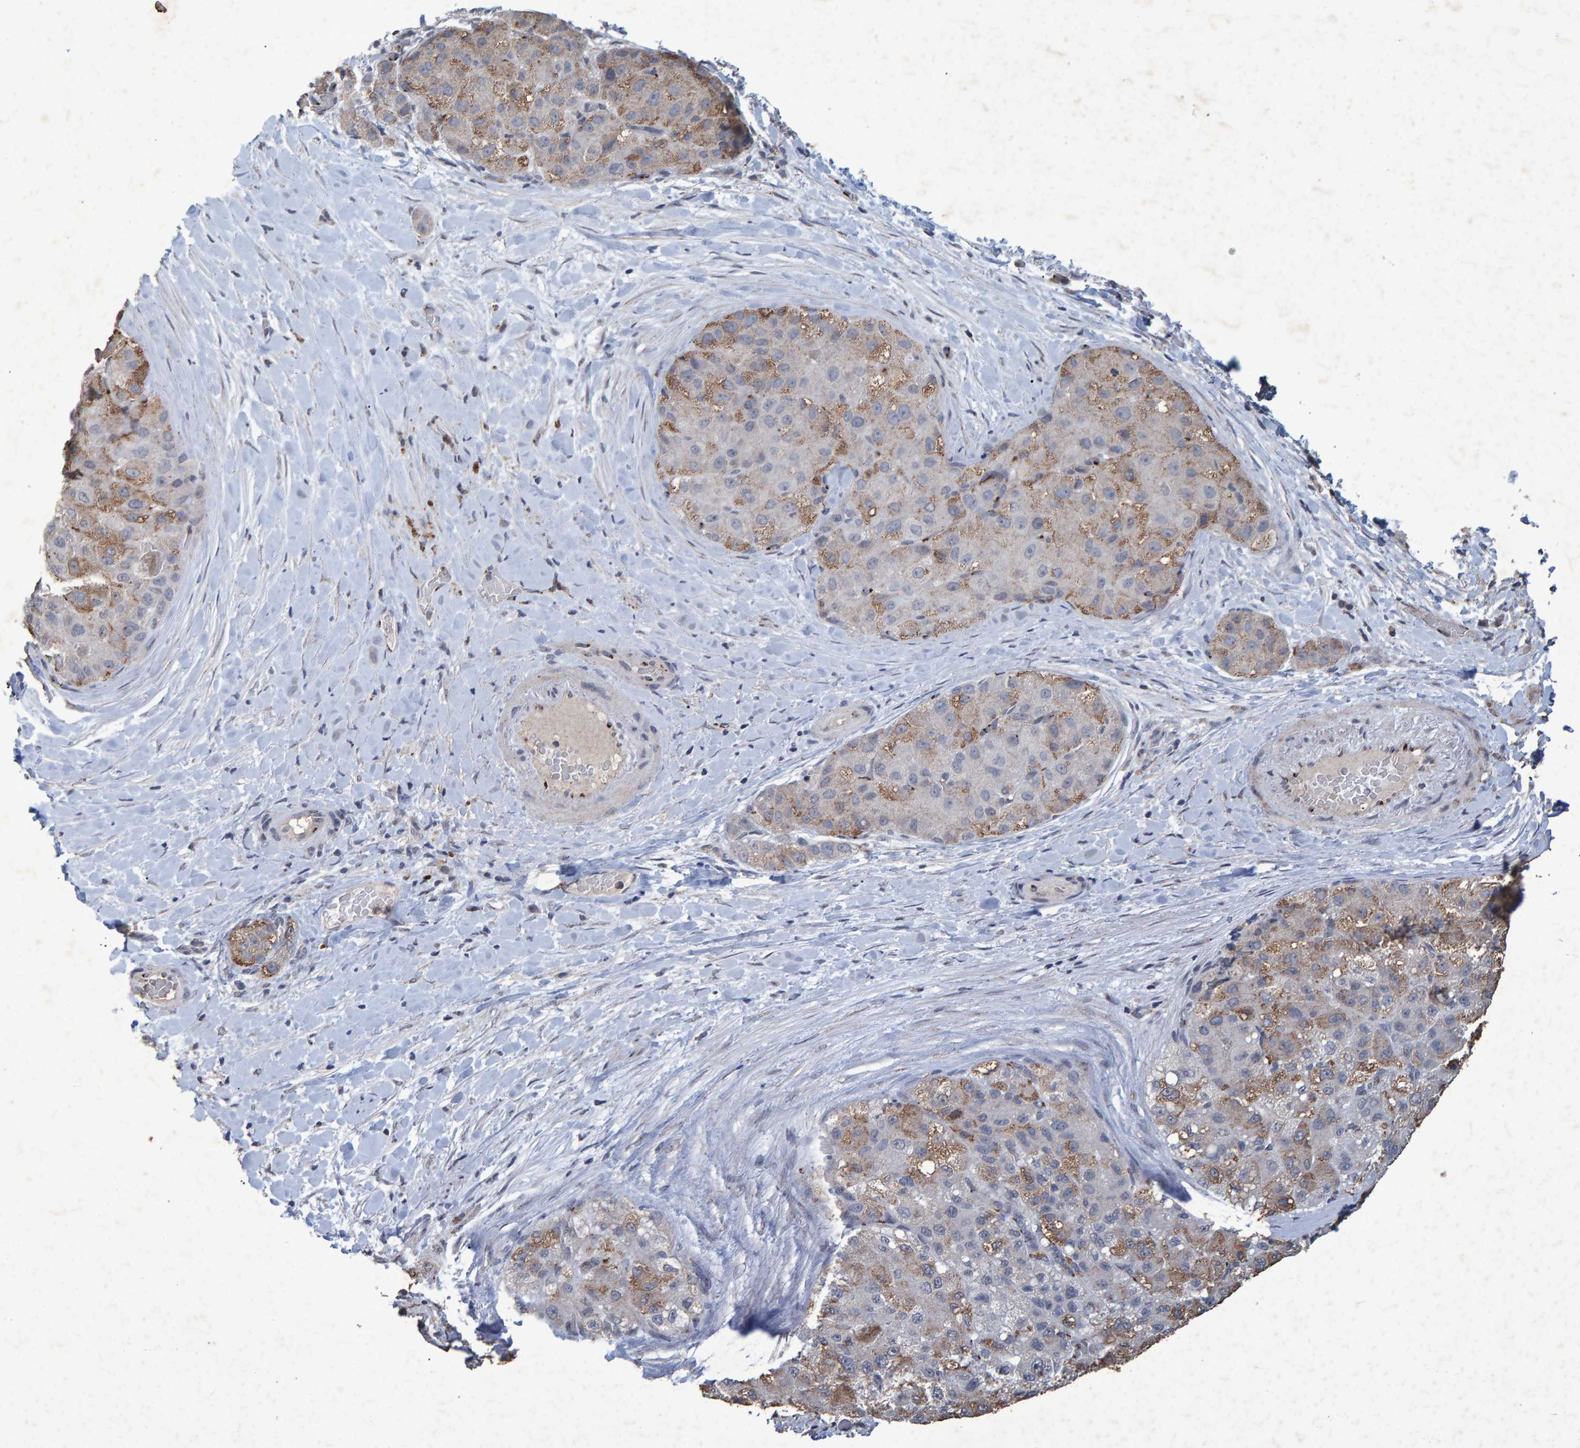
{"staining": {"intensity": "weak", "quantity": "<25%", "location": "cytoplasmic/membranous"}, "tissue": "liver cancer", "cell_type": "Tumor cells", "image_type": "cancer", "snomed": [{"axis": "morphology", "description": "Carcinoma, Hepatocellular, NOS"}, {"axis": "topography", "description": "Liver"}], "caption": "This is an IHC histopathology image of human liver hepatocellular carcinoma. There is no positivity in tumor cells.", "gene": "GALC", "patient": {"sex": "male", "age": 80}}